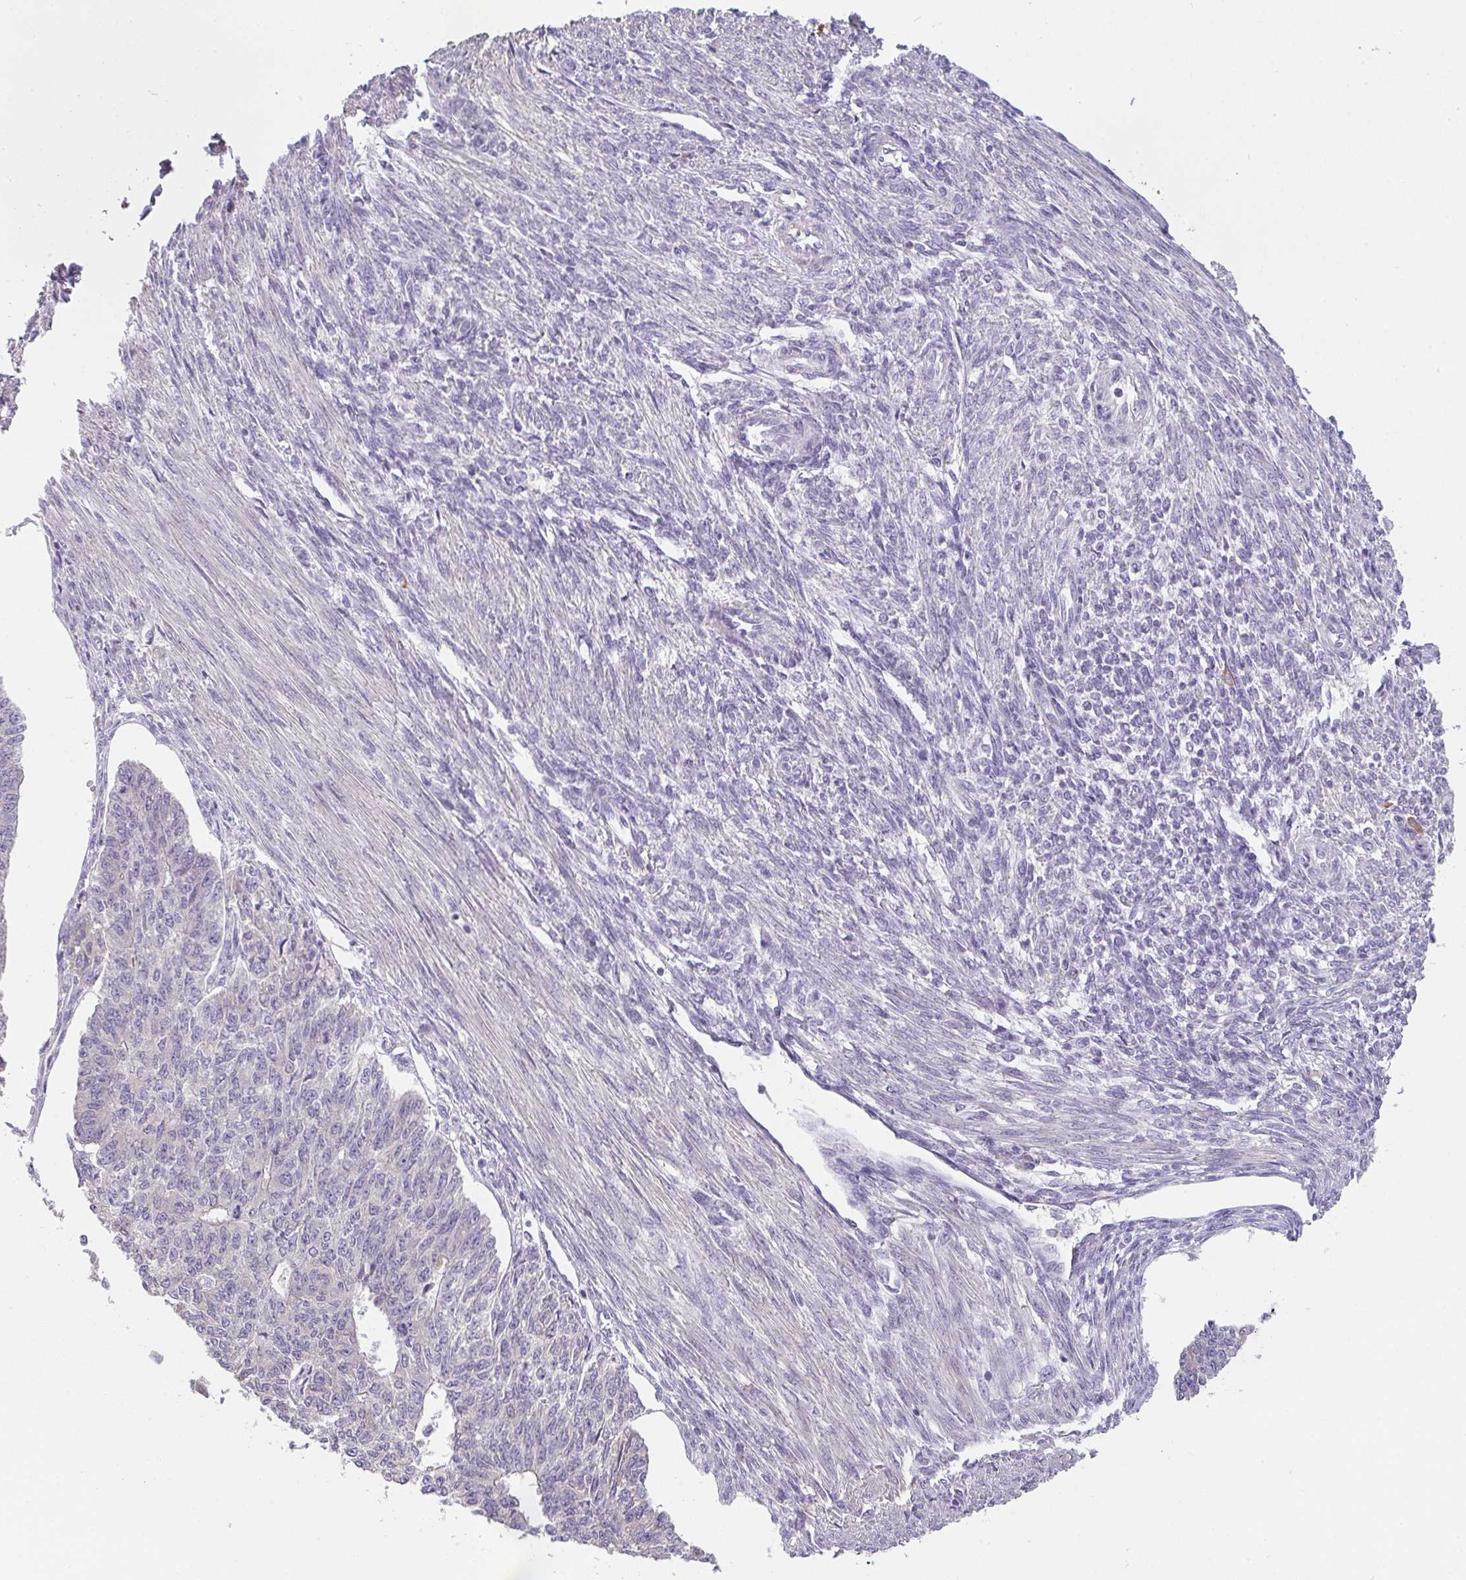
{"staining": {"intensity": "negative", "quantity": "none", "location": "none"}, "tissue": "endometrial cancer", "cell_type": "Tumor cells", "image_type": "cancer", "snomed": [{"axis": "morphology", "description": "Adenocarcinoma, NOS"}, {"axis": "topography", "description": "Endometrium"}], "caption": "Immunohistochemistry histopathology image of human endometrial adenocarcinoma stained for a protein (brown), which demonstrates no expression in tumor cells. (DAB (3,3'-diaminobenzidine) IHC, high magnification).", "gene": "ZNF215", "patient": {"sex": "female", "age": 32}}